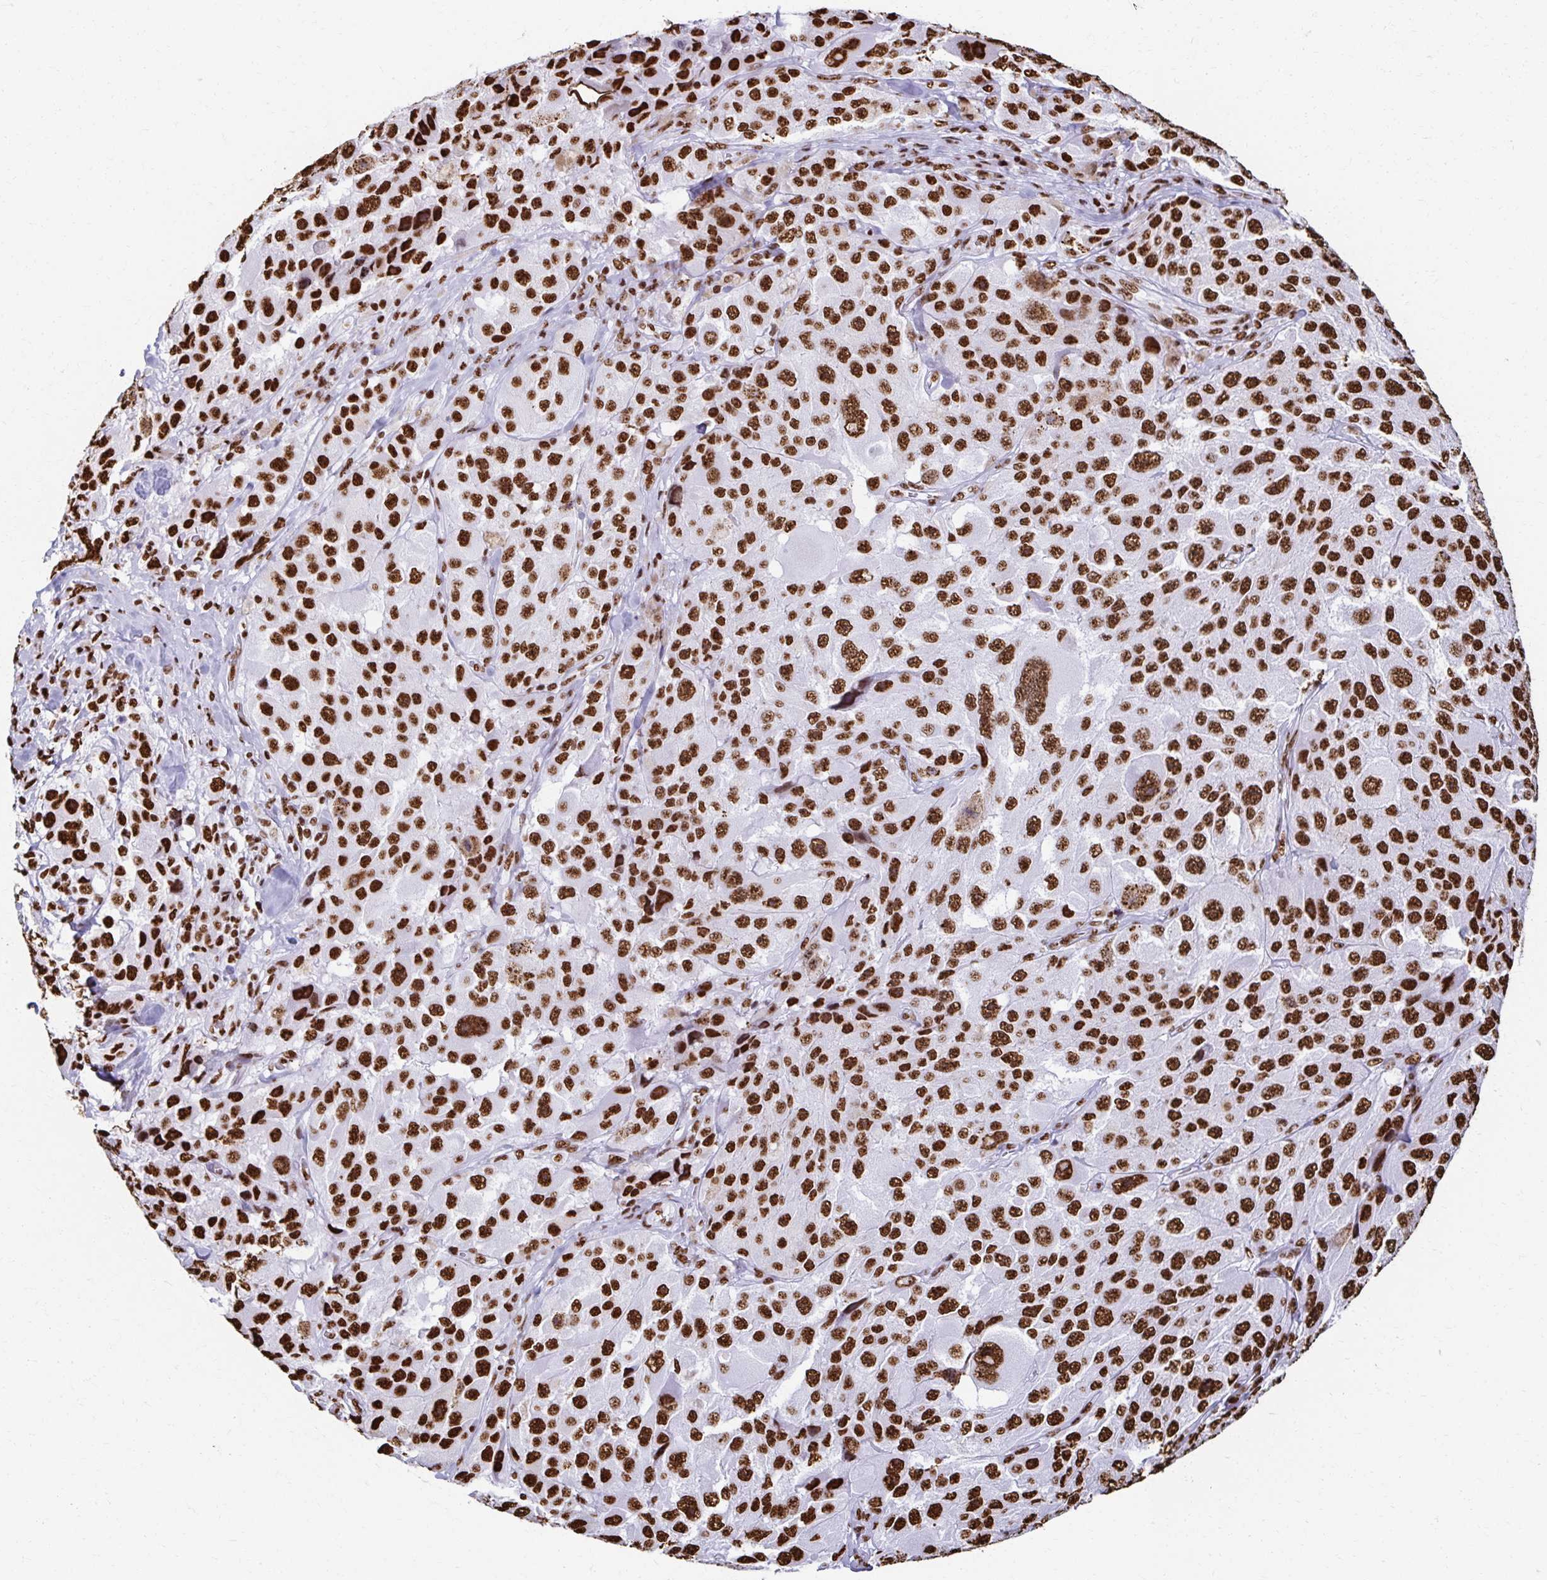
{"staining": {"intensity": "strong", "quantity": ">75%", "location": "nuclear"}, "tissue": "melanoma", "cell_type": "Tumor cells", "image_type": "cancer", "snomed": [{"axis": "morphology", "description": "Malignant melanoma, Metastatic site"}, {"axis": "topography", "description": "Lymph node"}], "caption": "Malignant melanoma (metastatic site) tissue demonstrates strong nuclear positivity in approximately >75% of tumor cells, visualized by immunohistochemistry. Nuclei are stained in blue.", "gene": "NONO", "patient": {"sex": "male", "age": 62}}